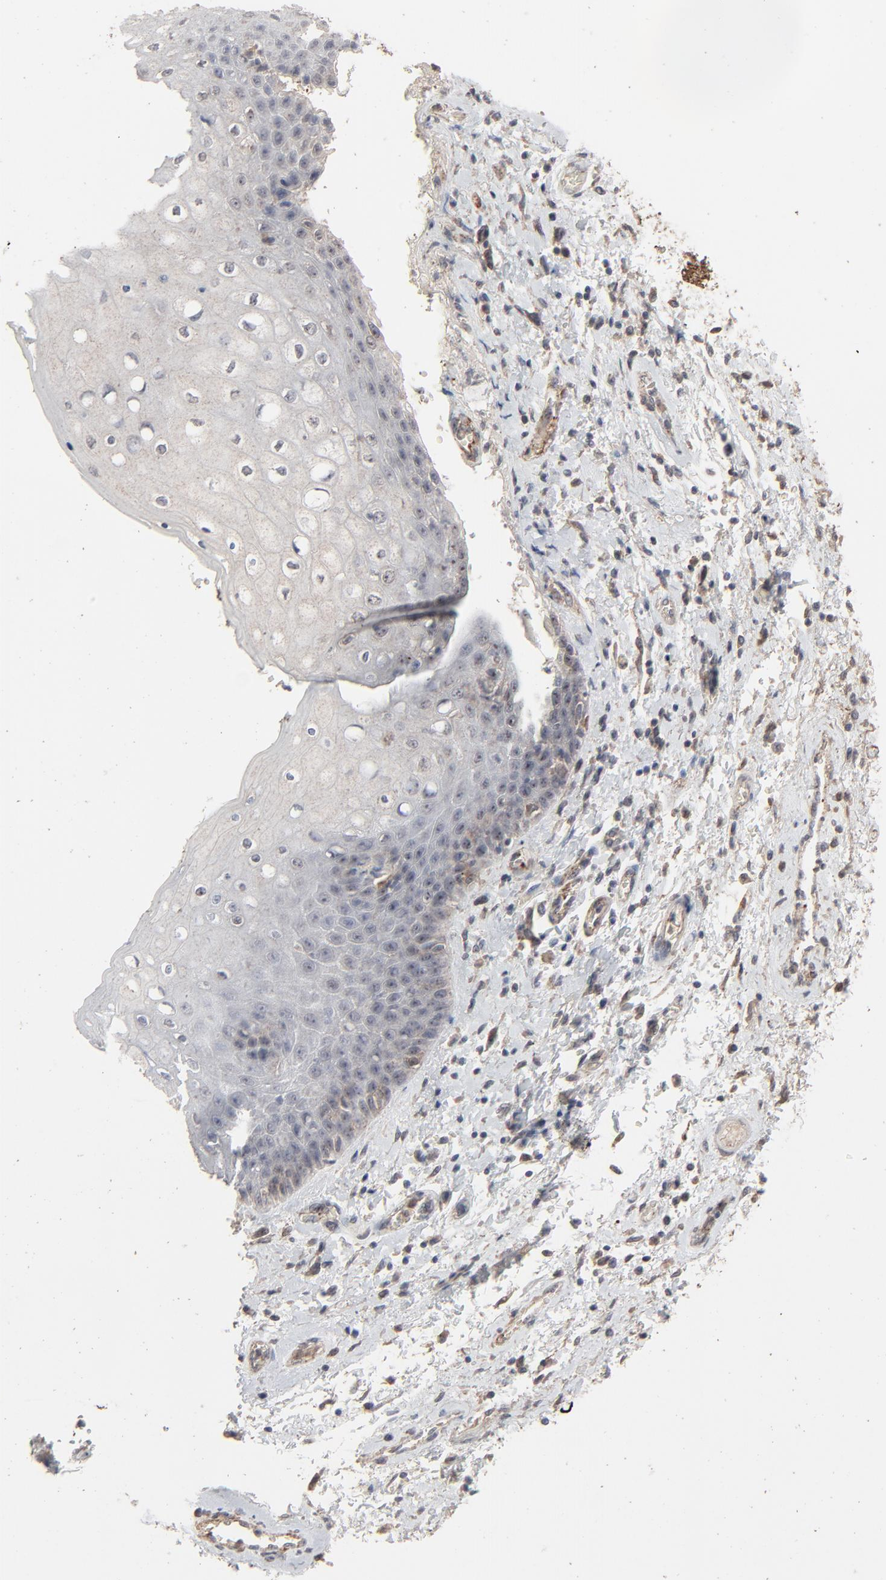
{"staining": {"intensity": "weak", "quantity": "<25%", "location": "cytoplasmic/membranous"}, "tissue": "skin", "cell_type": "Epidermal cells", "image_type": "normal", "snomed": [{"axis": "morphology", "description": "Normal tissue, NOS"}, {"axis": "topography", "description": "Anal"}], "caption": "Immunohistochemistry (IHC) histopathology image of normal human skin stained for a protein (brown), which shows no staining in epidermal cells.", "gene": "JAM3", "patient": {"sex": "female", "age": 46}}